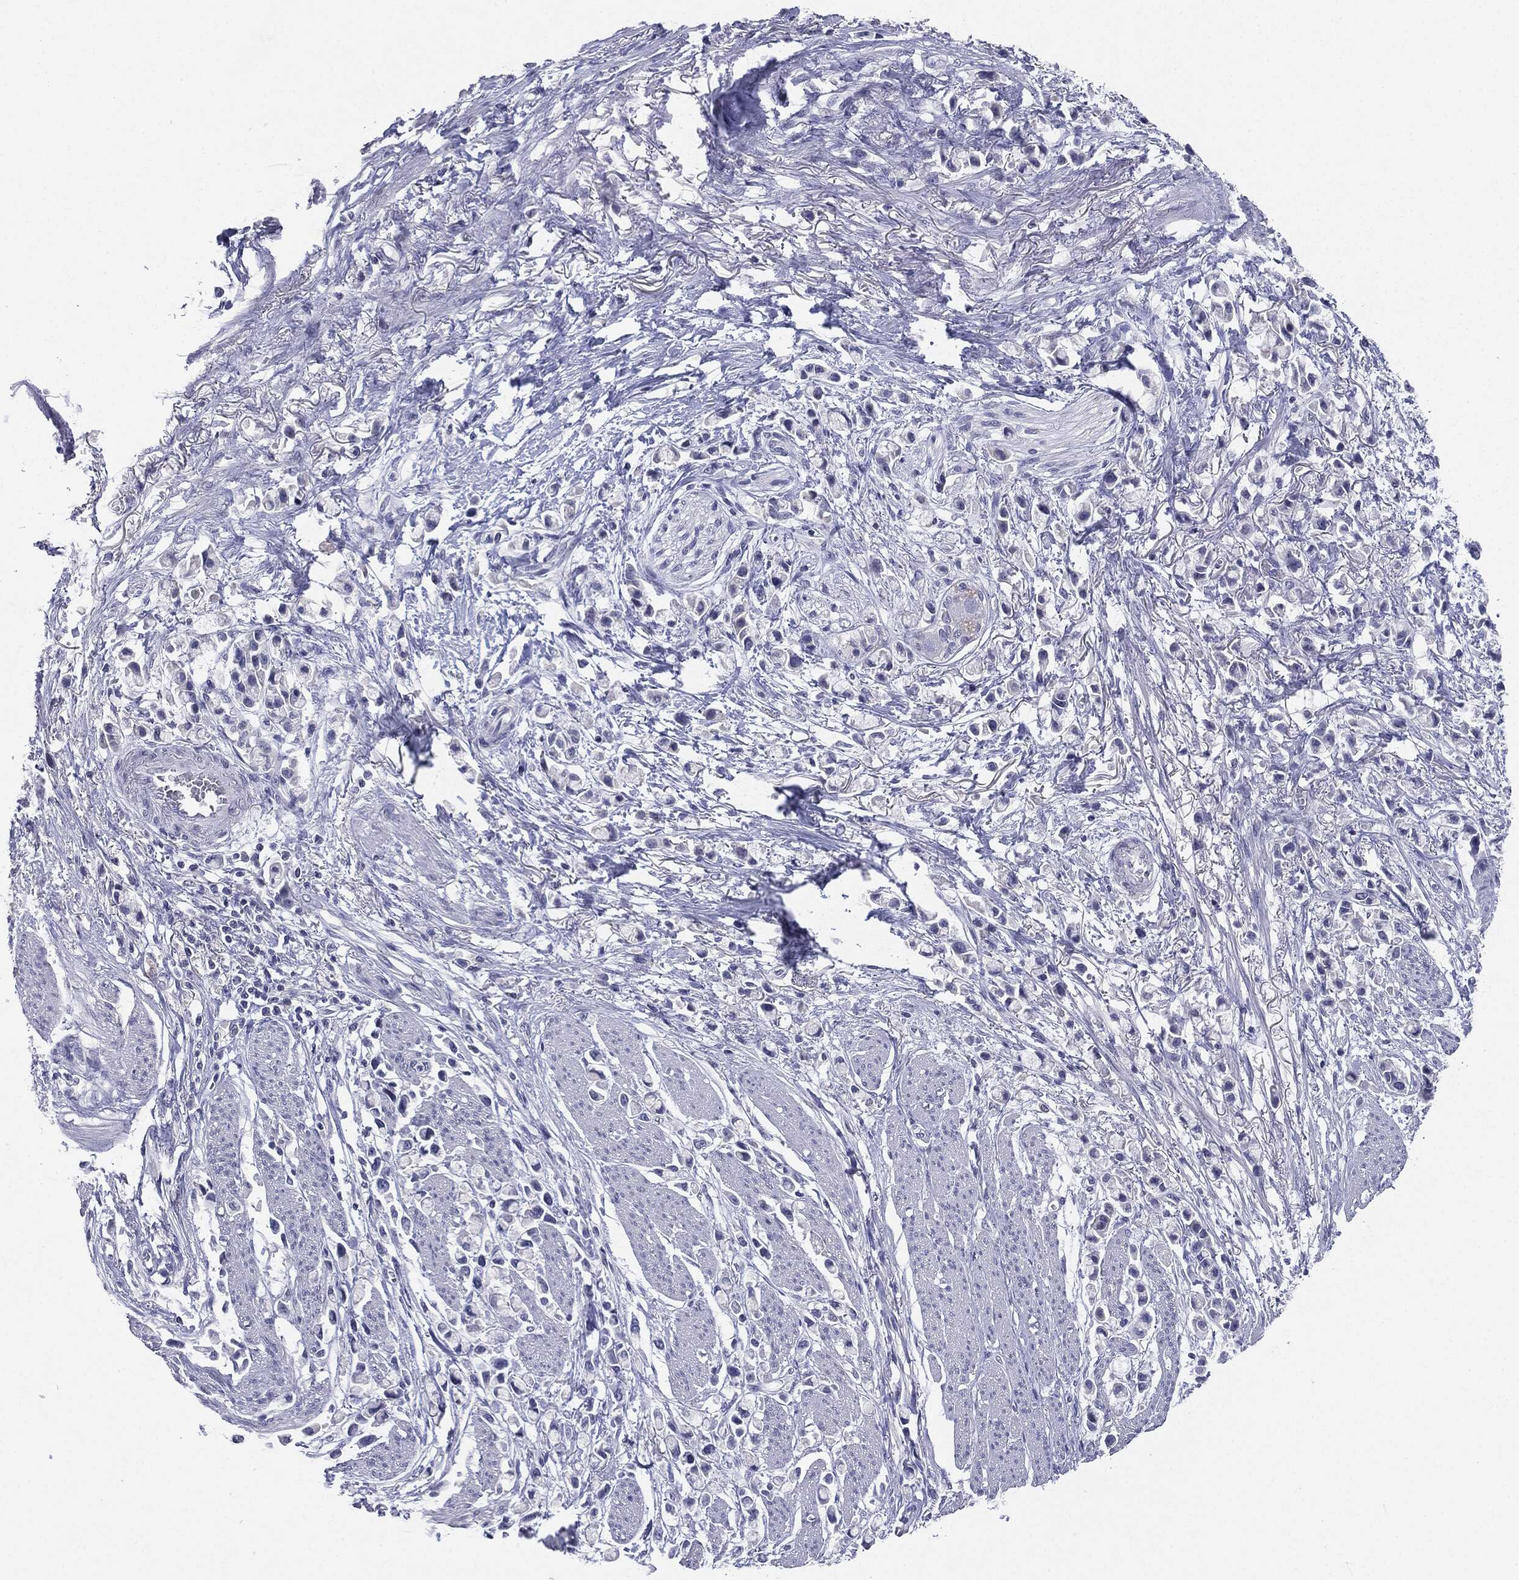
{"staining": {"intensity": "negative", "quantity": "none", "location": "none"}, "tissue": "stomach cancer", "cell_type": "Tumor cells", "image_type": "cancer", "snomed": [{"axis": "morphology", "description": "Adenocarcinoma, NOS"}, {"axis": "topography", "description": "Stomach"}], "caption": "DAB immunohistochemical staining of human adenocarcinoma (stomach) demonstrates no significant expression in tumor cells.", "gene": "SERPINB4", "patient": {"sex": "female", "age": 81}}